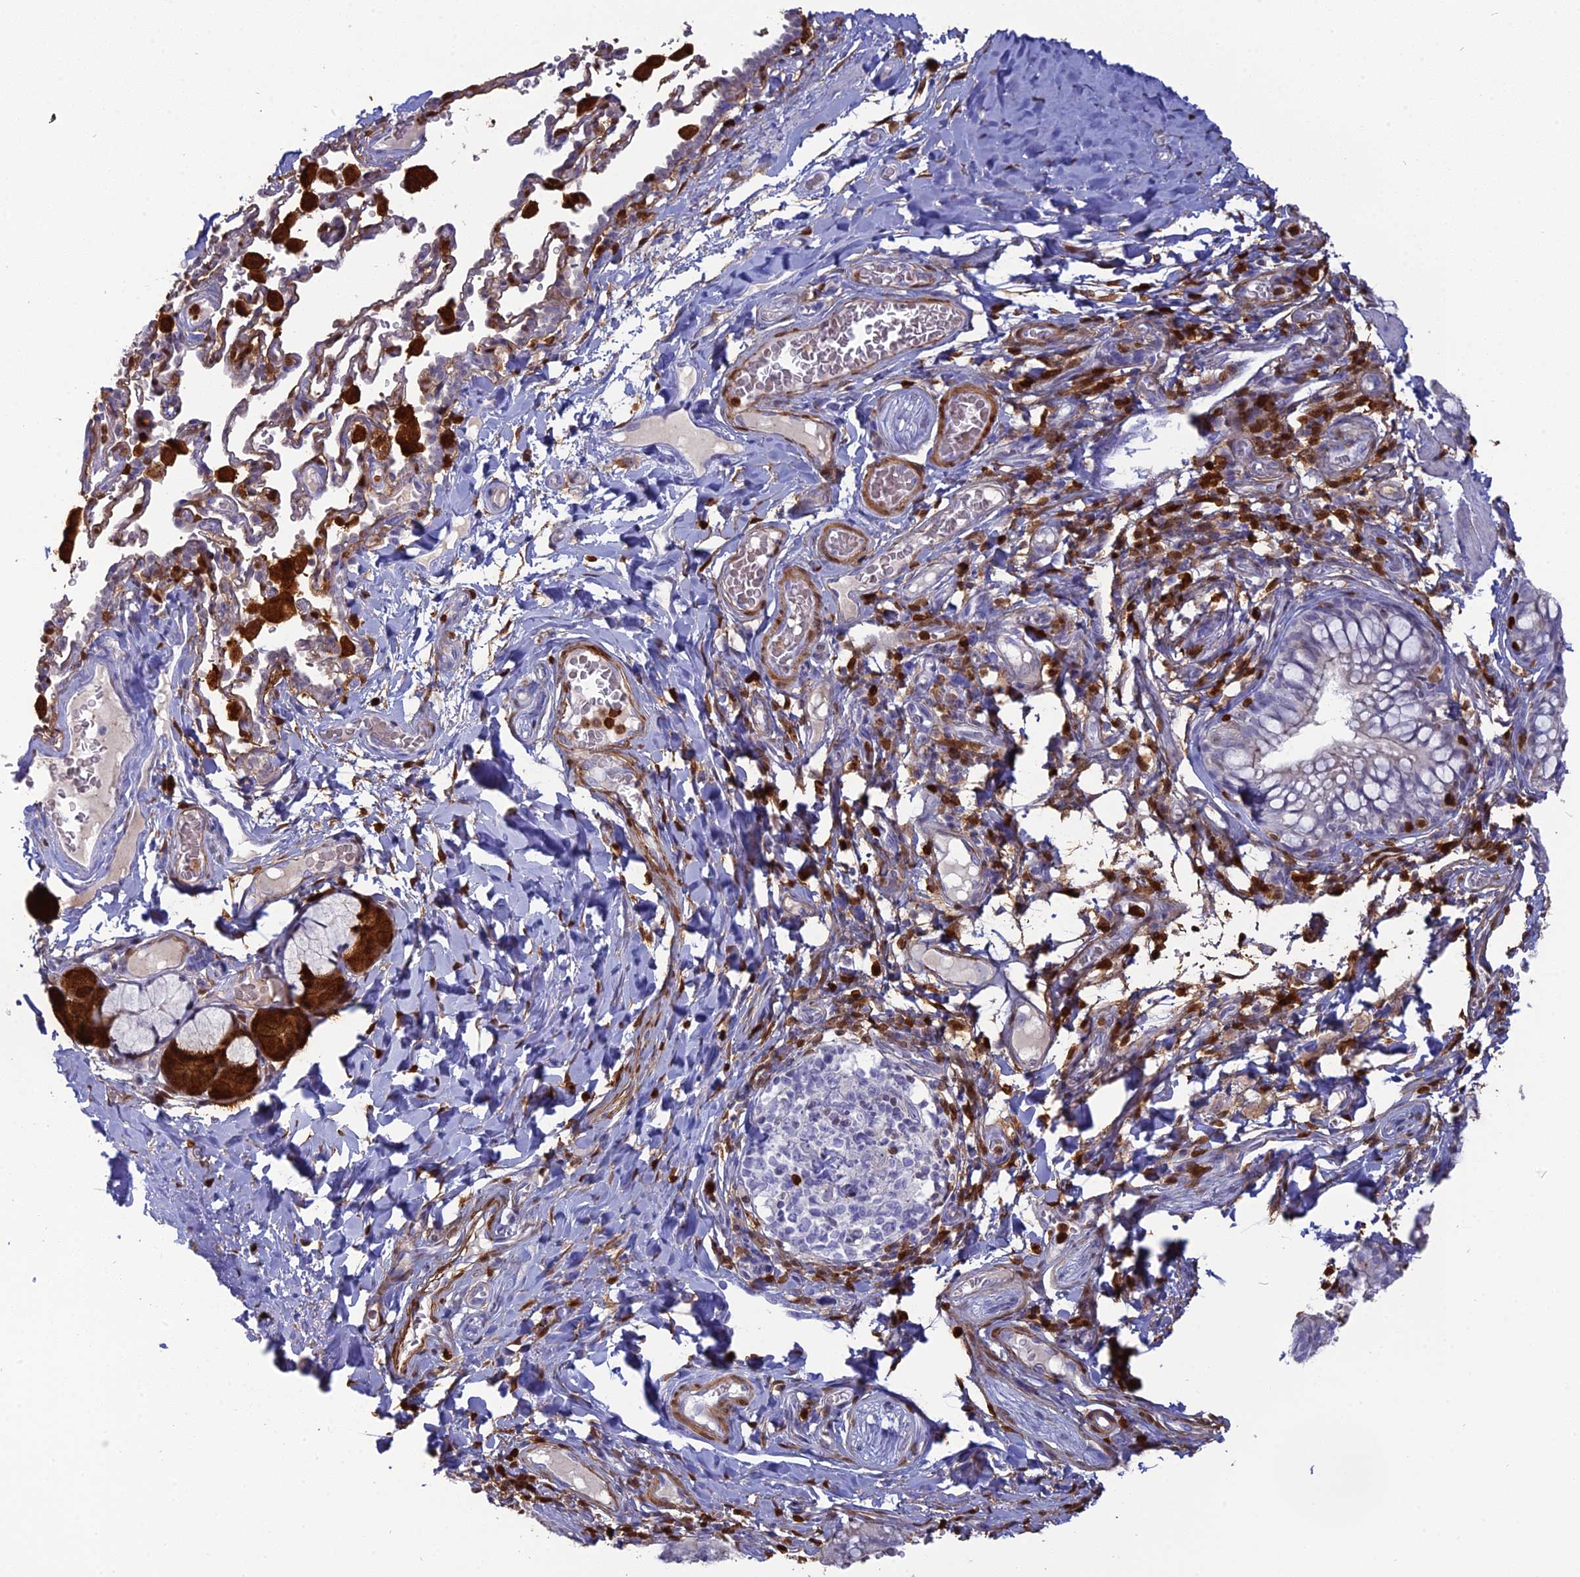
{"staining": {"intensity": "negative", "quantity": "none", "location": "none"}, "tissue": "bronchus", "cell_type": "Respiratory epithelial cells", "image_type": "normal", "snomed": [{"axis": "morphology", "description": "Normal tissue, NOS"}, {"axis": "topography", "description": "Cartilage tissue"}, {"axis": "topography", "description": "Bronchus"}], "caption": "An IHC image of normal bronchus is shown. There is no staining in respiratory epithelial cells of bronchus. Nuclei are stained in blue.", "gene": "PGBD4", "patient": {"sex": "female", "age": 36}}